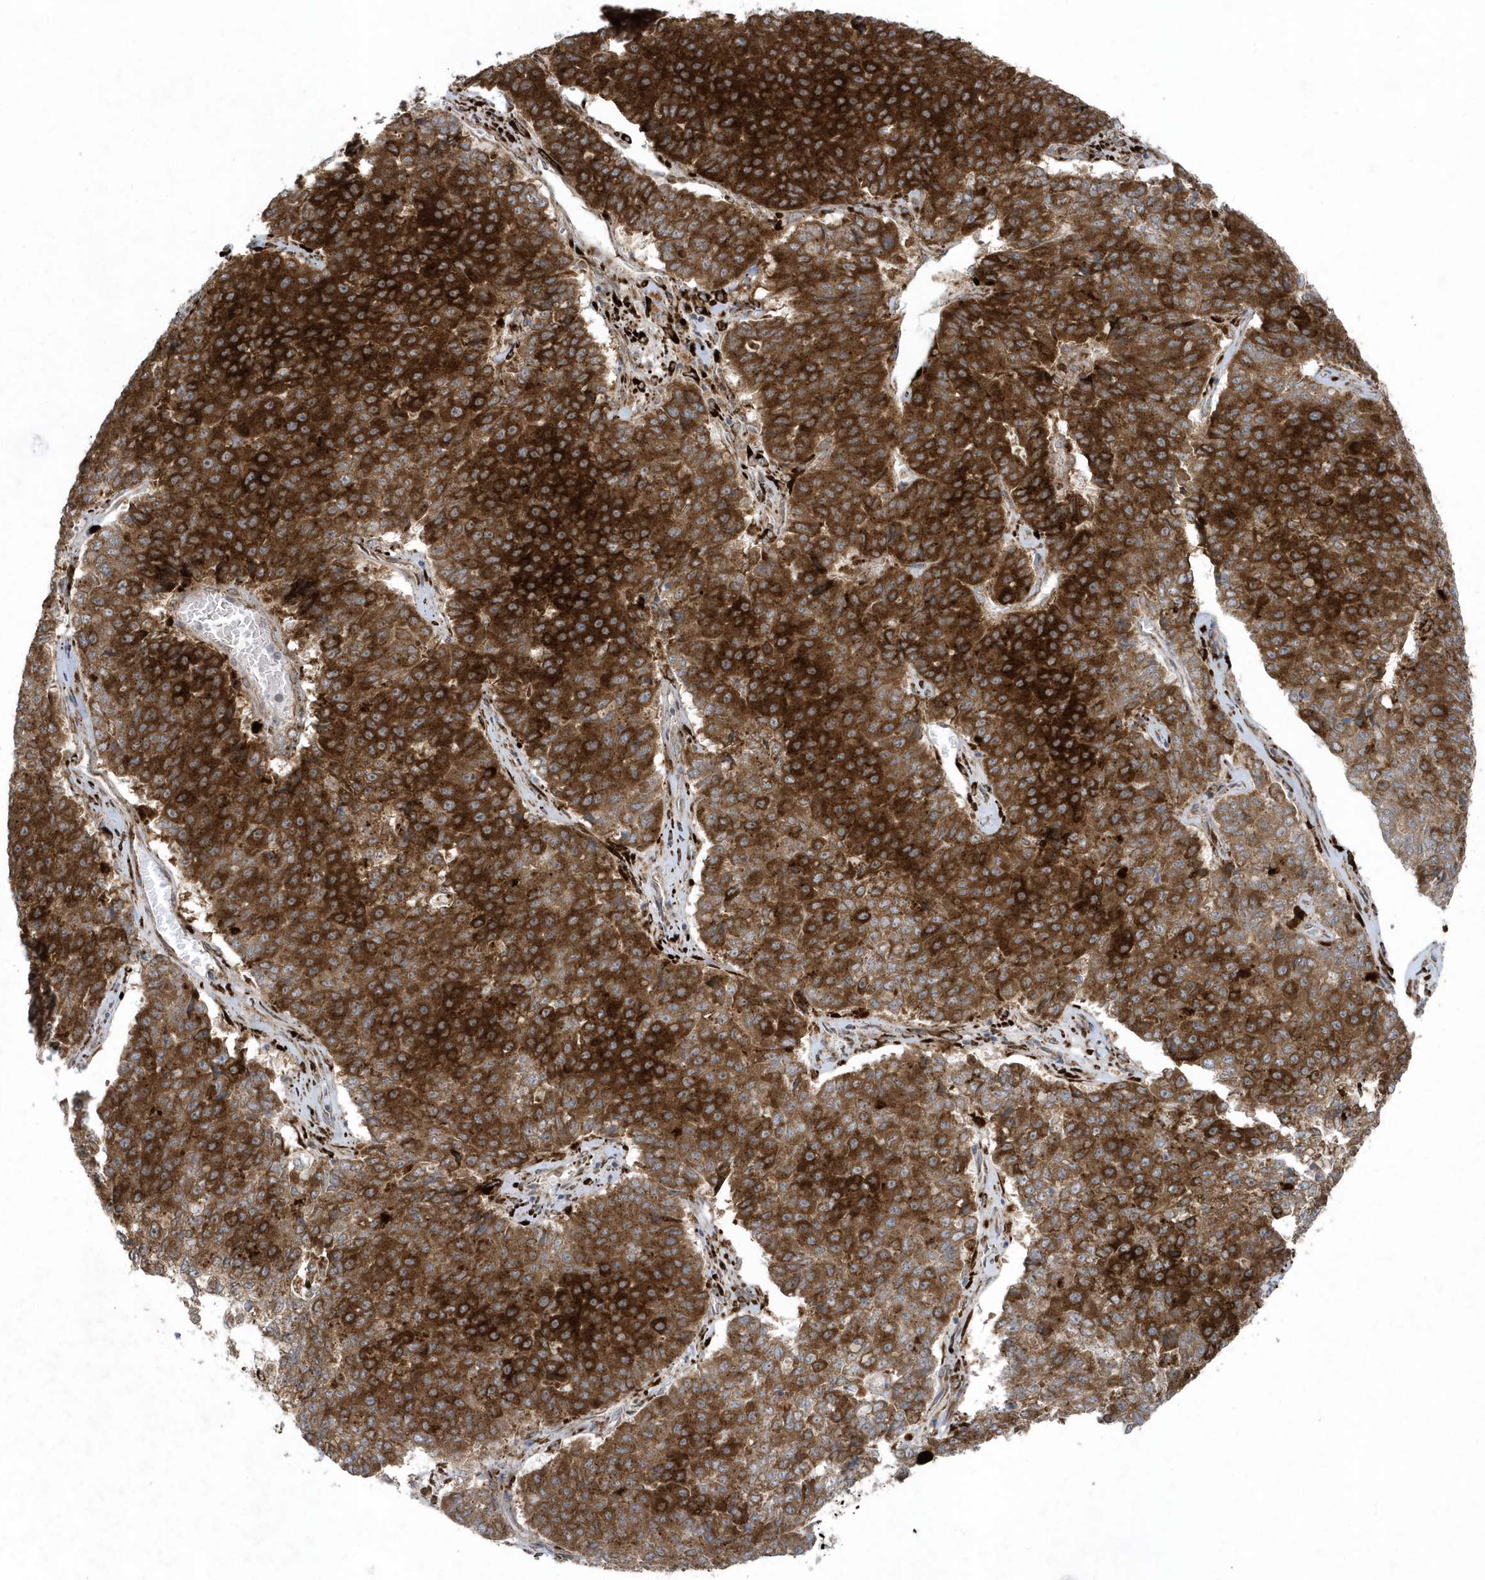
{"staining": {"intensity": "strong", "quantity": ">75%", "location": "cytoplasmic/membranous"}, "tissue": "pancreatic cancer", "cell_type": "Tumor cells", "image_type": "cancer", "snomed": [{"axis": "morphology", "description": "Adenocarcinoma, NOS"}, {"axis": "topography", "description": "Pancreas"}], "caption": "Human pancreatic adenocarcinoma stained for a protein (brown) displays strong cytoplasmic/membranous positive staining in approximately >75% of tumor cells.", "gene": "FAM98A", "patient": {"sex": "male", "age": 50}}